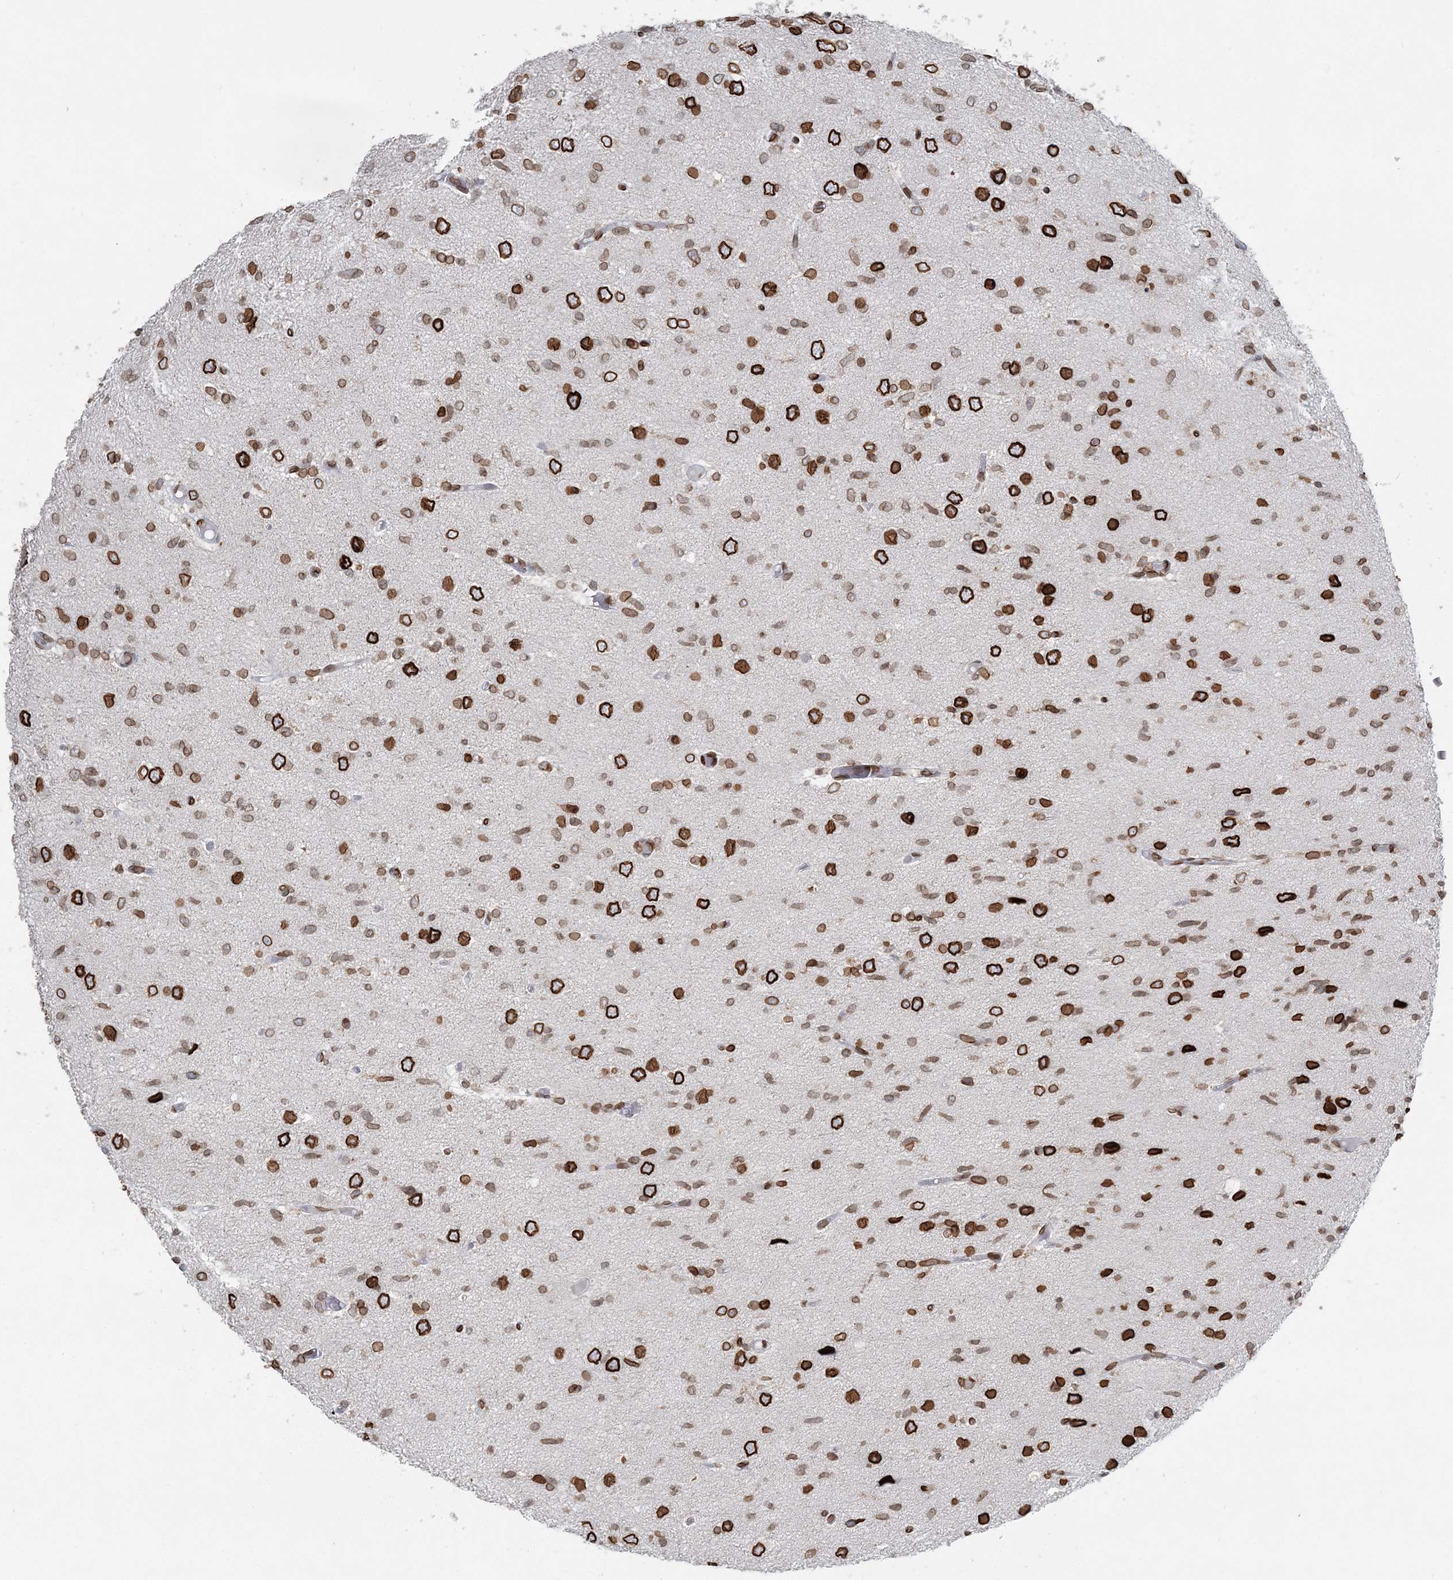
{"staining": {"intensity": "strong", "quantity": ">75%", "location": "cytoplasmic/membranous,nuclear"}, "tissue": "glioma", "cell_type": "Tumor cells", "image_type": "cancer", "snomed": [{"axis": "morphology", "description": "Glioma, malignant, High grade"}, {"axis": "topography", "description": "Brain"}], "caption": "Human glioma stained for a protein (brown) exhibits strong cytoplasmic/membranous and nuclear positive positivity in approximately >75% of tumor cells.", "gene": "GJD4", "patient": {"sex": "female", "age": 59}}